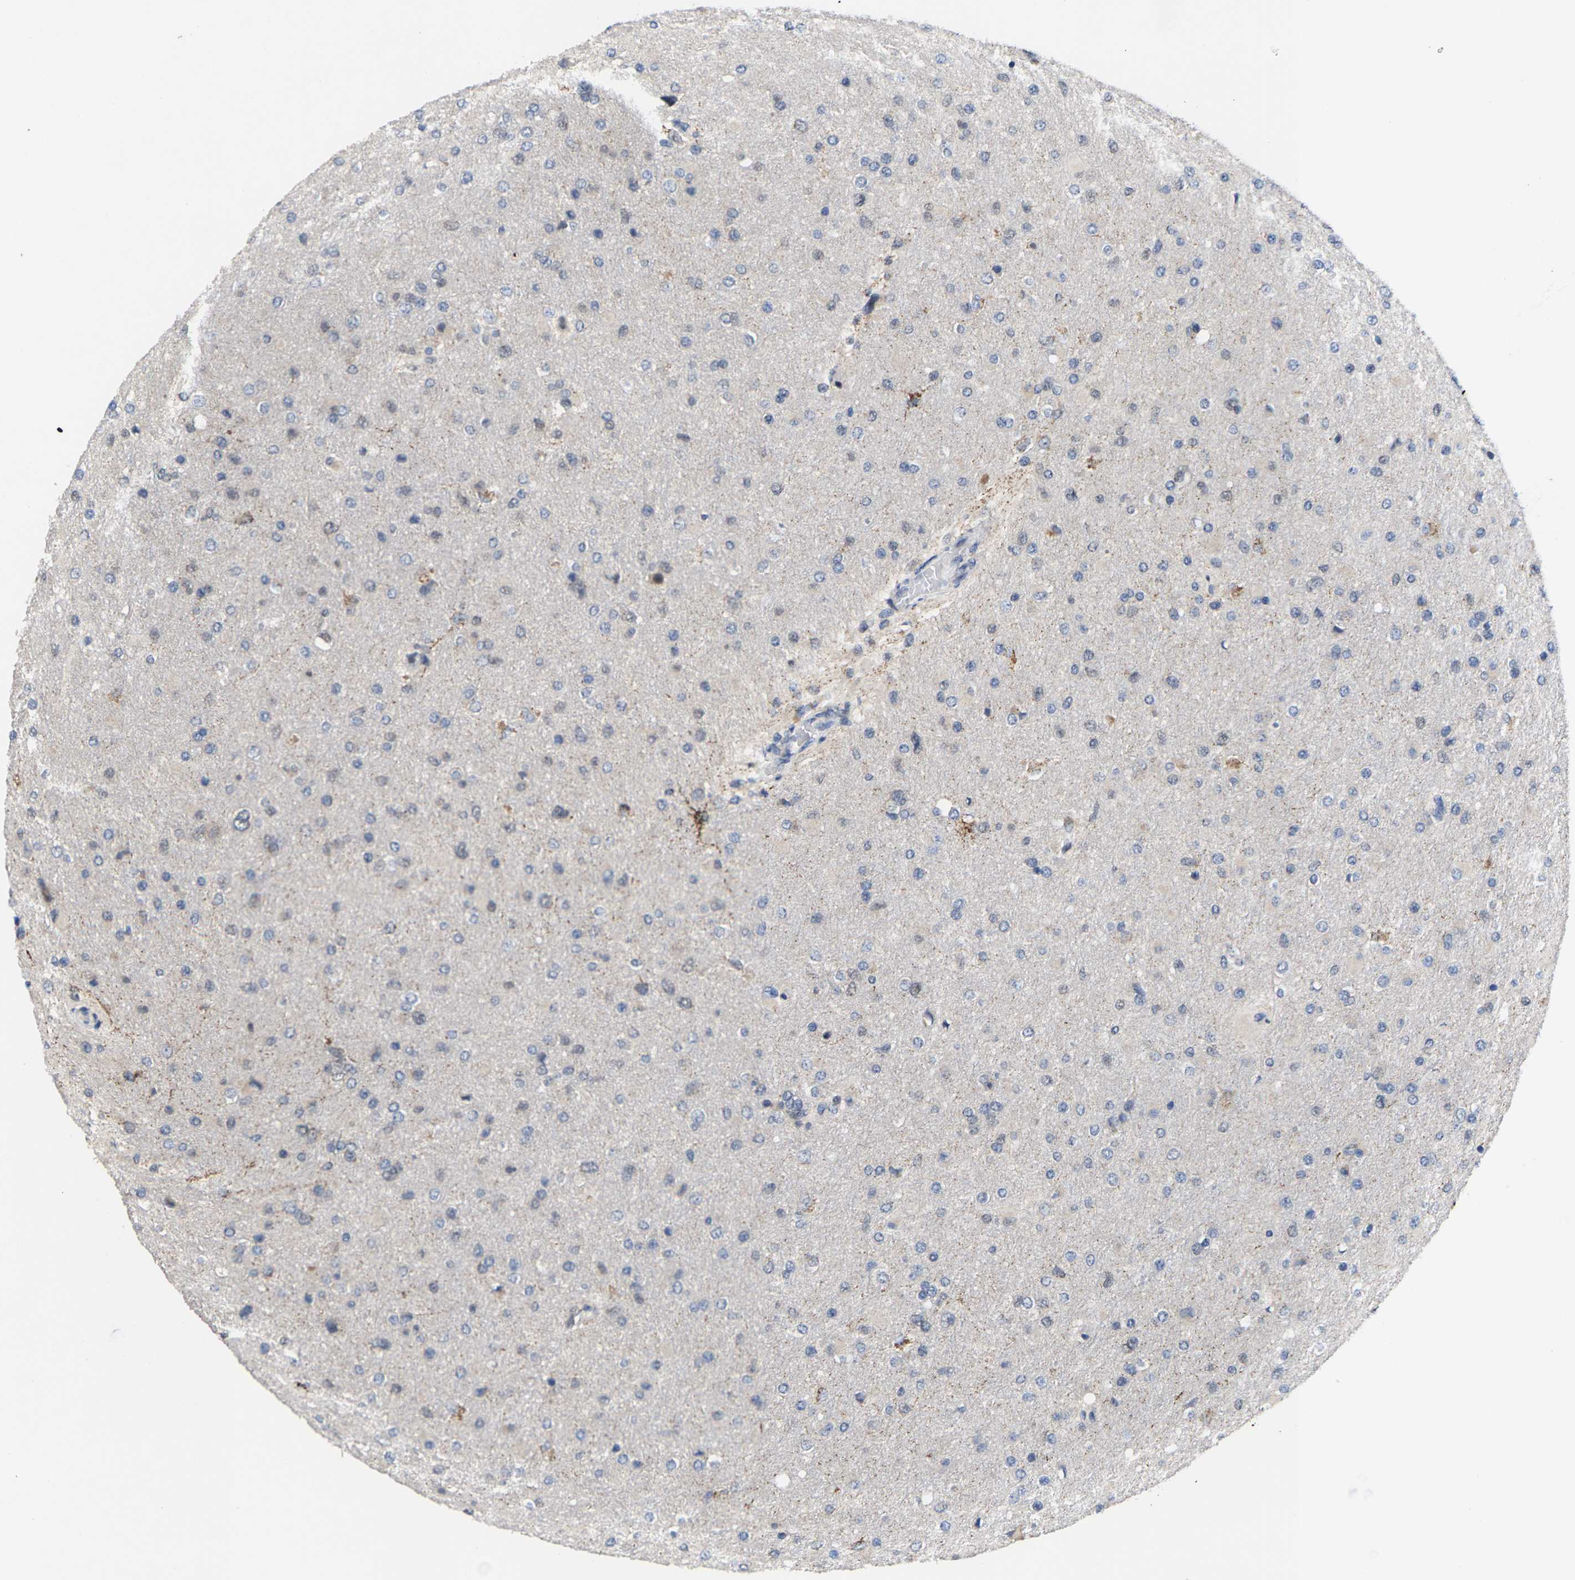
{"staining": {"intensity": "negative", "quantity": "none", "location": "none"}, "tissue": "glioma", "cell_type": "Tumor cells", "image_type": "cancer", "snomed": [{"axis": "morphology", "description": "Glioma, malignant, High grade"}, {"axis": "topography", "description": "Cerebral cortex"}], "caption": "There is no significant positivity in tumor cells of glioma.", "gene": "TDRKH", "patient": {"sex": "female", "age": 36}}